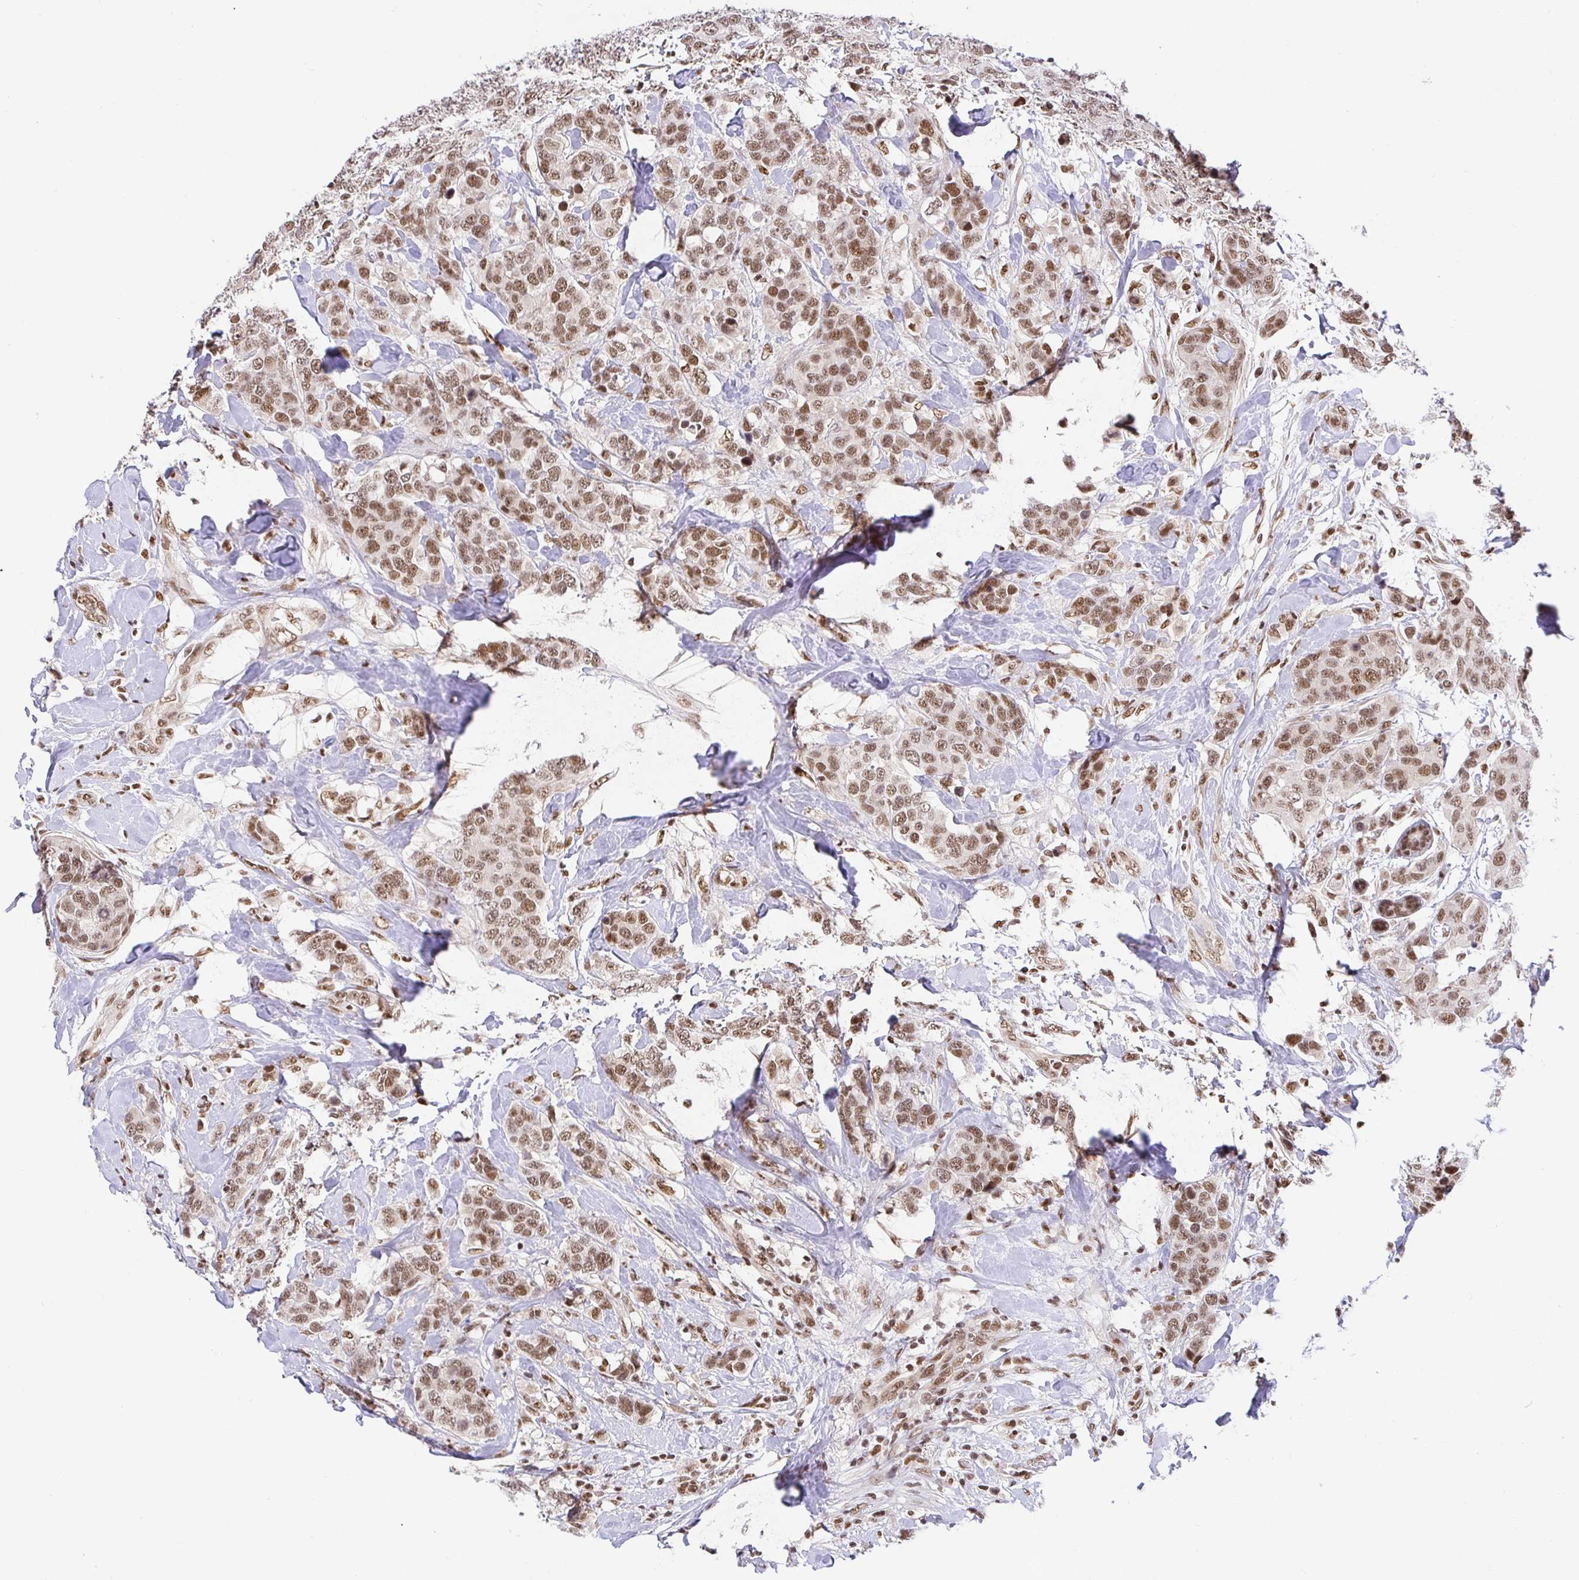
{"staining": {"intensity": "moderate", "quantity": ">75%", "location": "nuclear"}, "tissue": "breast cancer", "cell_type": "Tumor cells", "image_type": "cancer", "snomed": [{"axis": "morphology", "description": "Lobular carcinoma"}, {"axis": "topography", "description": "Breast"}], "caption": "The immunohistochemical stain labels moderate nuclear positivity in tumor cells of breast cancer (lobular carcinoma) tissue.", "gene": "USF1", "patient": {"sex": "female", "age": 59}}